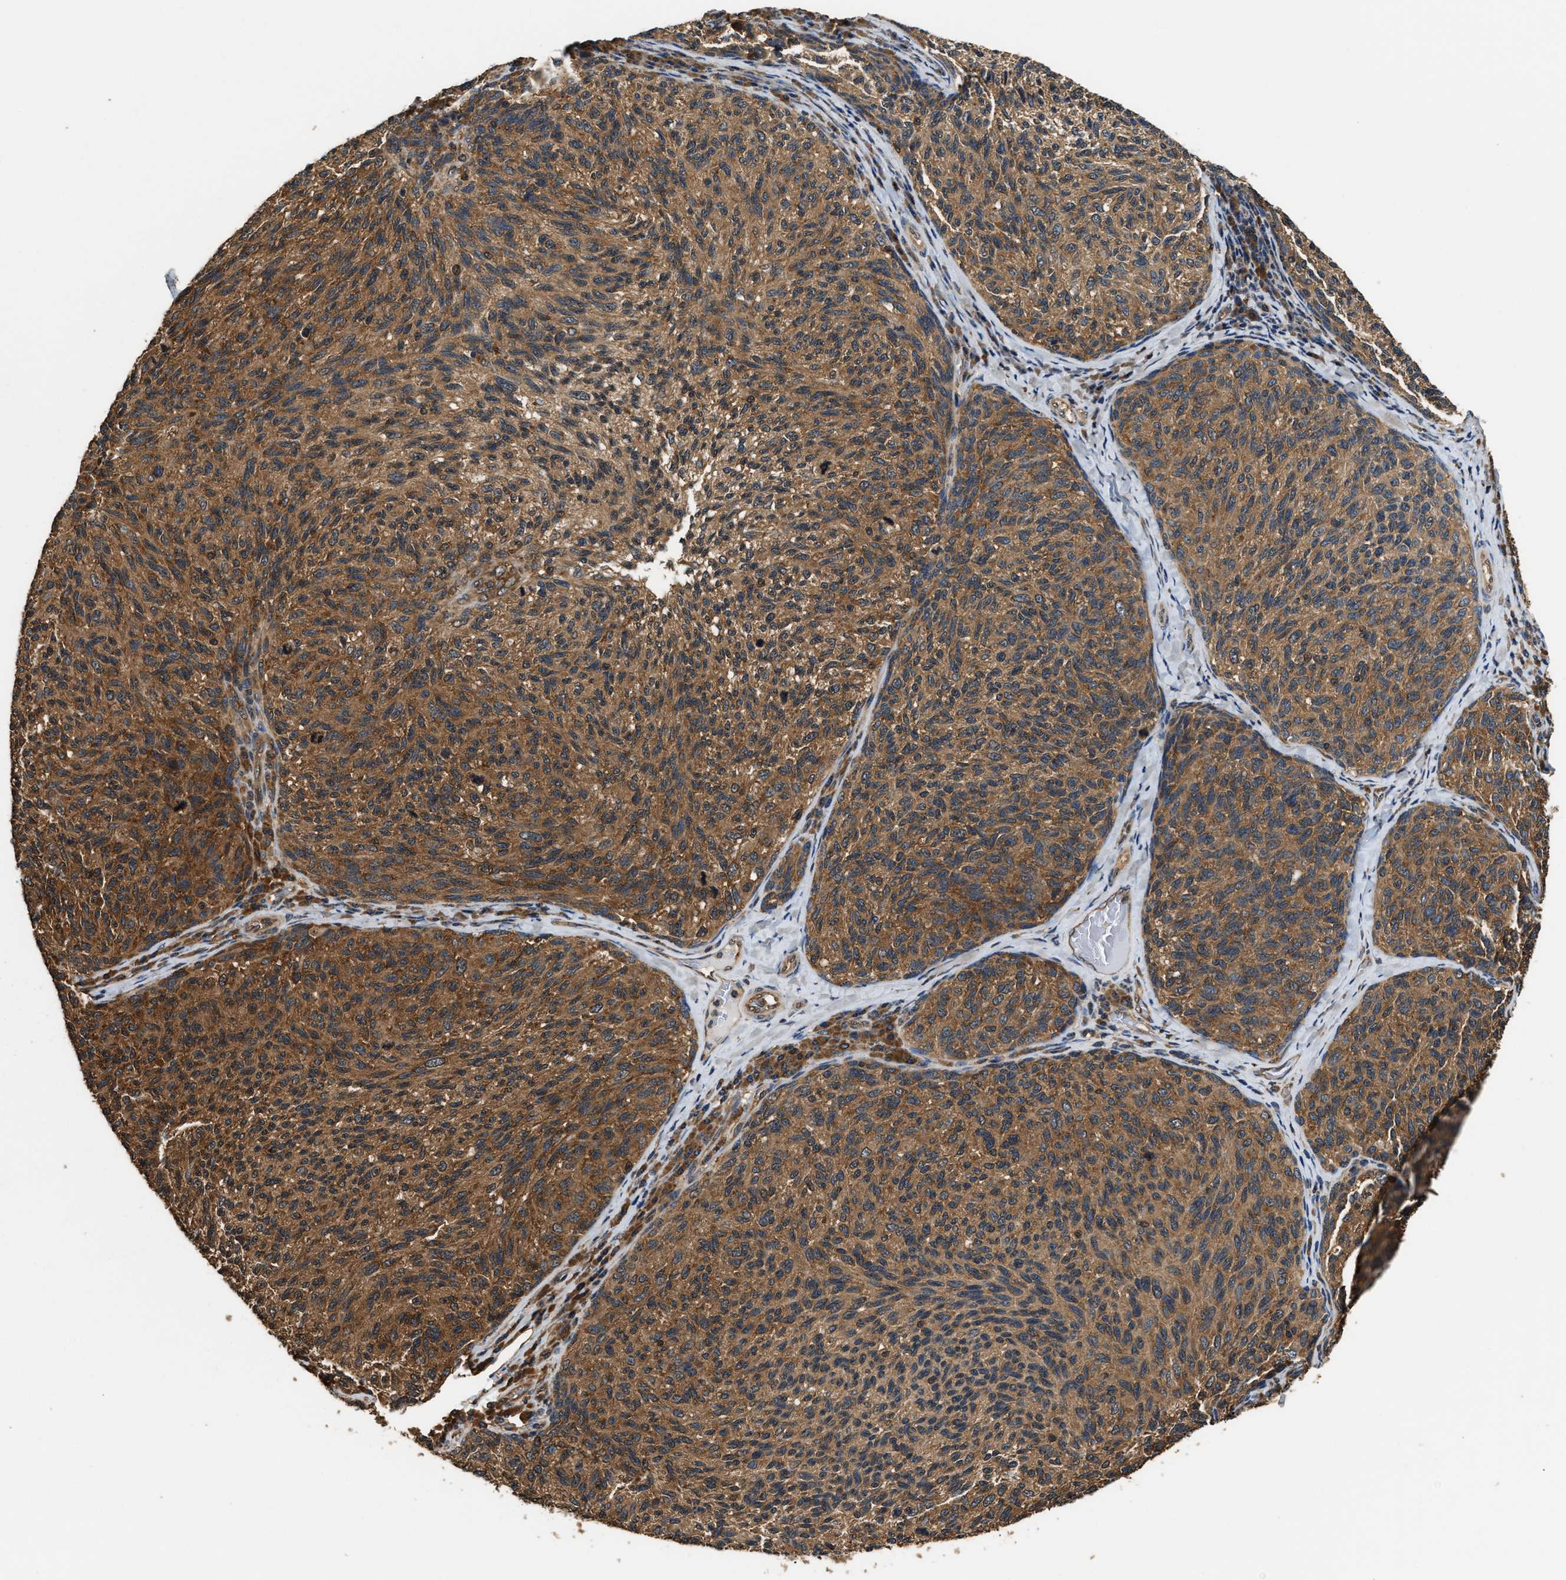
{"staining": {"intensity": "moderate", "quantity": ">75%", "location": "cytoplasmic/membranous"}, "tissue": "melanoma", "cell_type": "Tumor cells", "image_type": "cancer", "snomed": [{"axis": "morphology", "description": "Malignant melanoma, NOS"}, {"axis": "topography", "description": "Skin"}], "caption": "Protein analysis of malignant melanoma tissue displays moderate cytoplasmic/membranous expression in approximately >75% of tumor cells. (Stains: DAB (3,3'-diaminobenzidine) in brown, nuclei in blue, Microscopy: brightfield microscopy at high magnification).", "gene": "DNAJC2", "patient": {"sex": "female", "age": 73}}